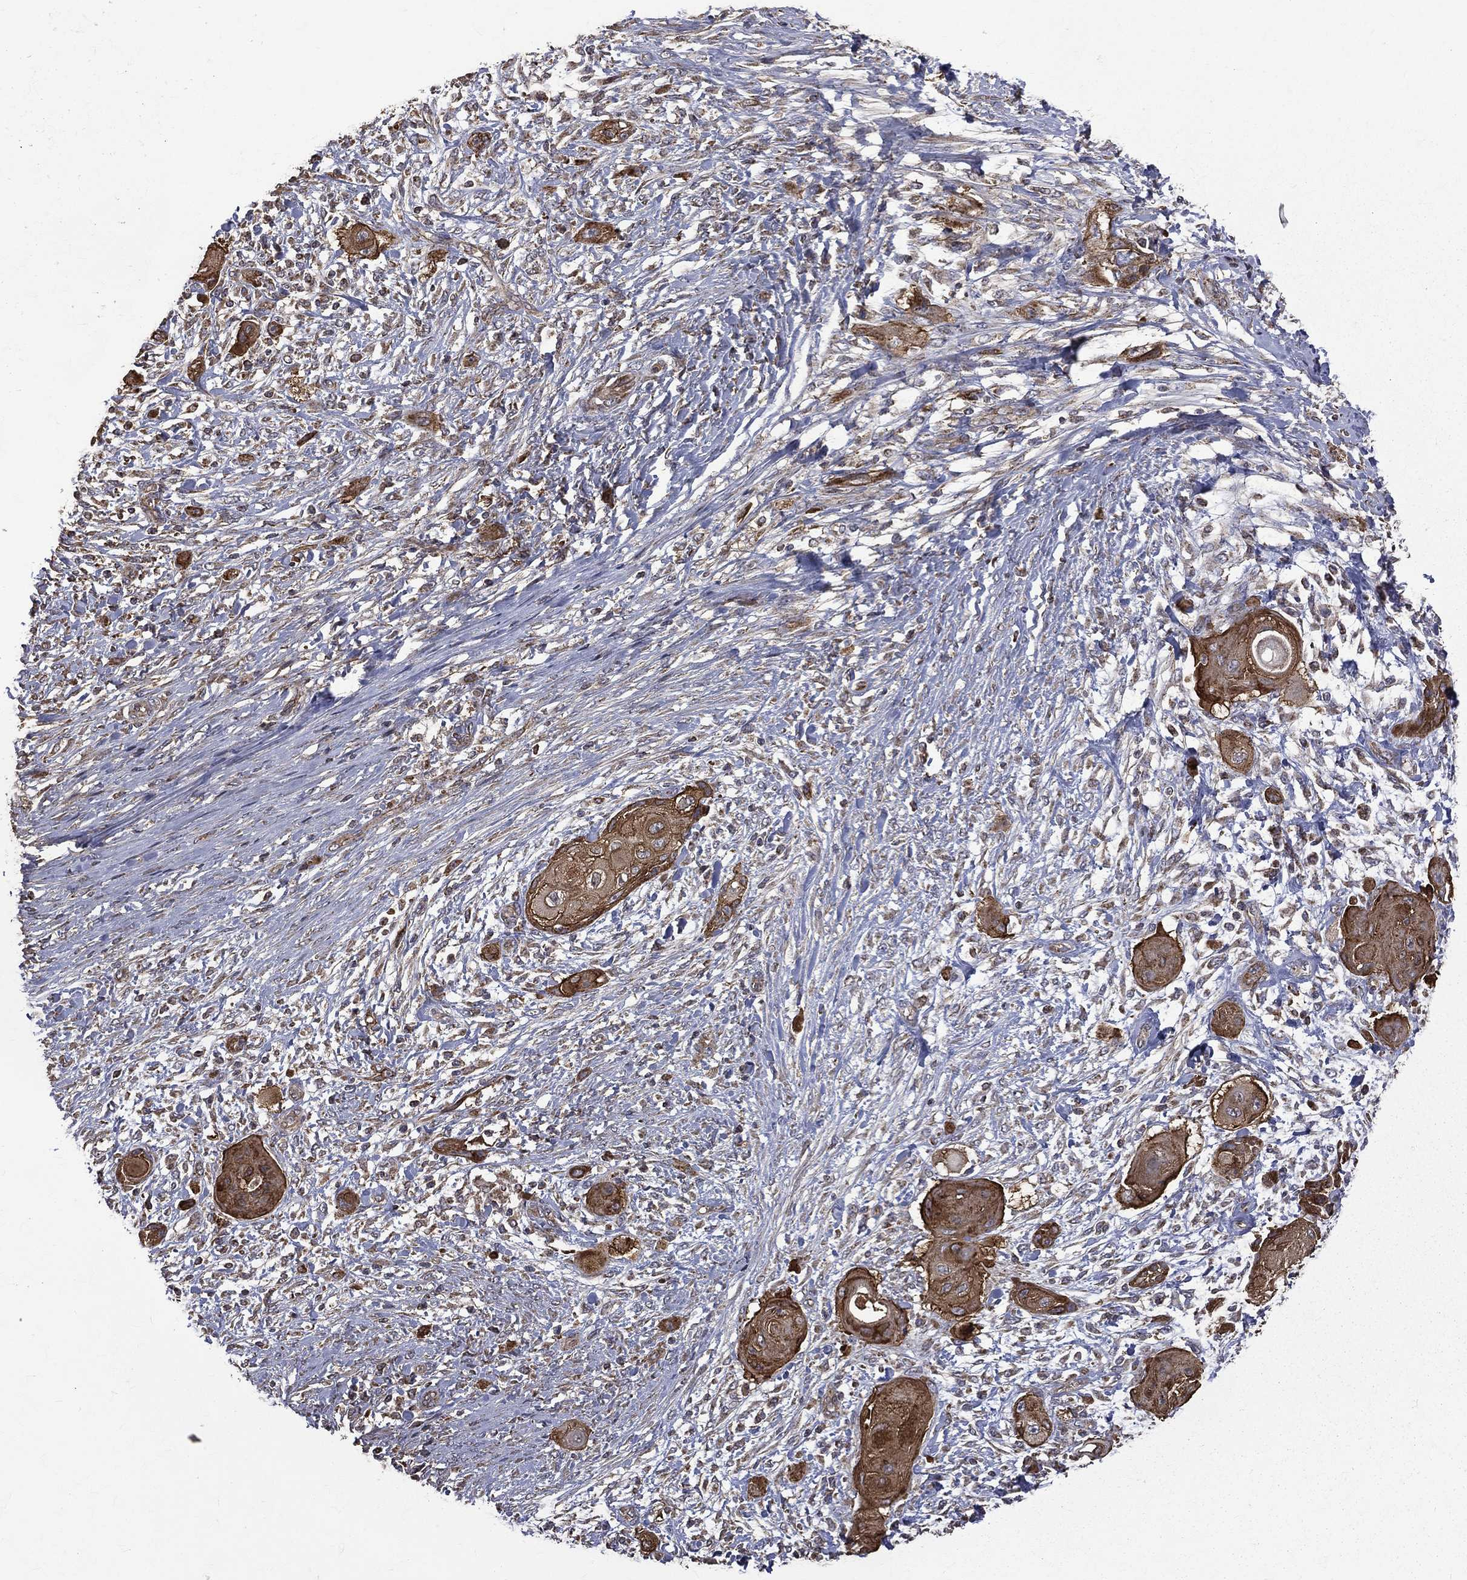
{"staining": {"intensity": "strong", "quantity": ">75%", "location": "cytoplasmic/membranous"}, "tissue": "skin cancer", "cell_type": "Tumor cells", "image_type": "cancer", "snomed": [{"axis": "morphology", "description": "Squamous cell carcinoma, NOS"}, {"axis": "topography", "description": "Skin"}], "caption": "Immunohistochemistry staining of skin cancer, which displays high levels of strong cytoplasmic/membranous staining in about >75% of tumor cells indicating strong cytoplasmic/membranous protein positivity. The staining was performed using DAB (brown) for protein detection and nuclei were counterstained in hematoxylin (blue).", "gene": "RPGR", "patient": {"sex": "male", "age": 62}}